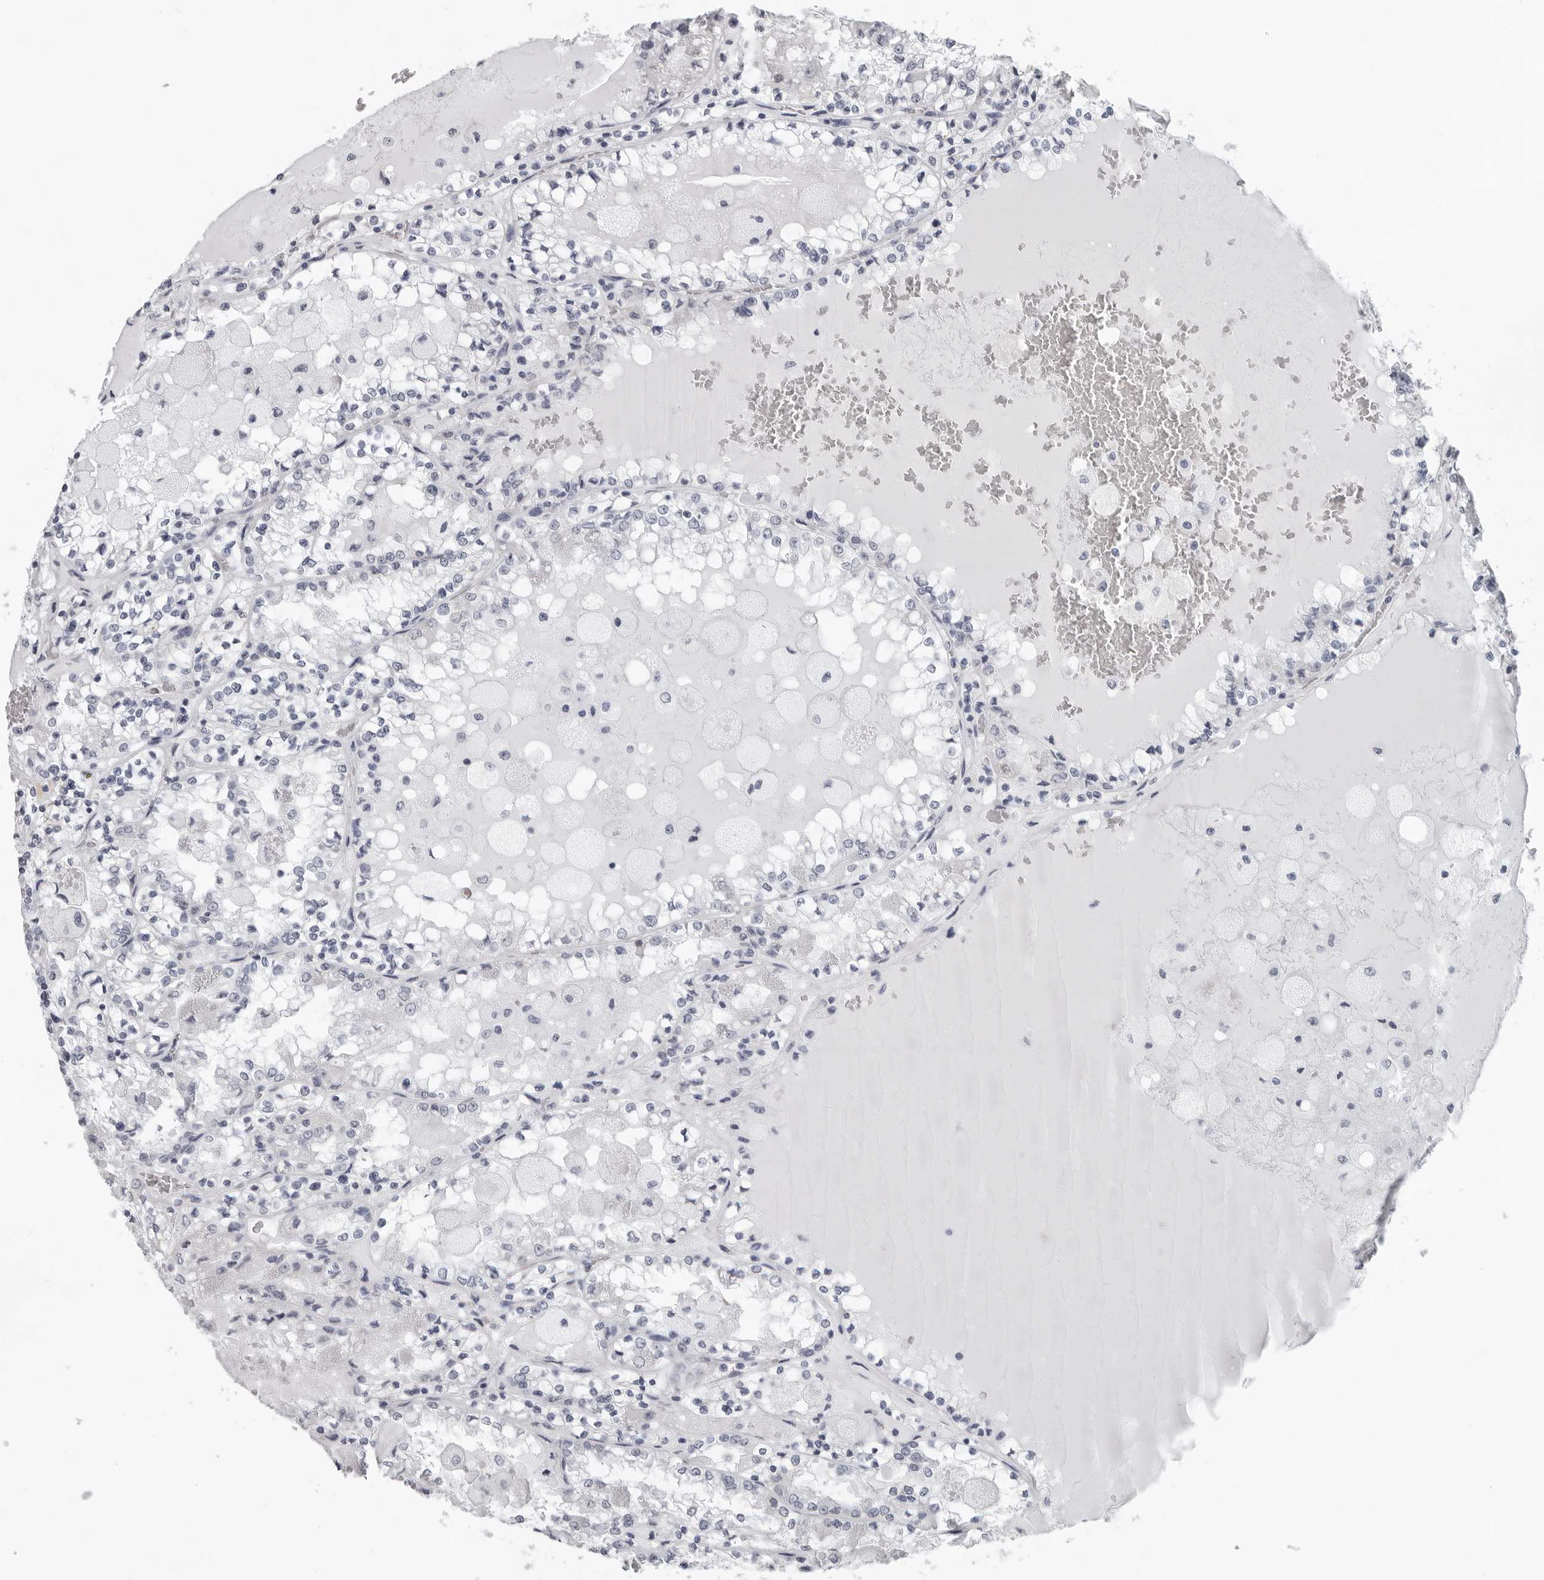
{"staining": {"intensity": "negative", "quantity": "none", "location": "none"}, "tissue": "renal cancer", "cell_type": "Tumor cells", "image_type": "cancer", "snomed": [{"axis": "morphology", "description": "Adenocarcinoma, NOS"}, {"axis": "topography", "description": "Kidney"}], "caption": "Human renal adenocarcinoma stained for a protein using IHC demonstrates no staining in tumor cells.", "gene": "CCDC28B", "patient": {"sex": "female", "age": 56}}